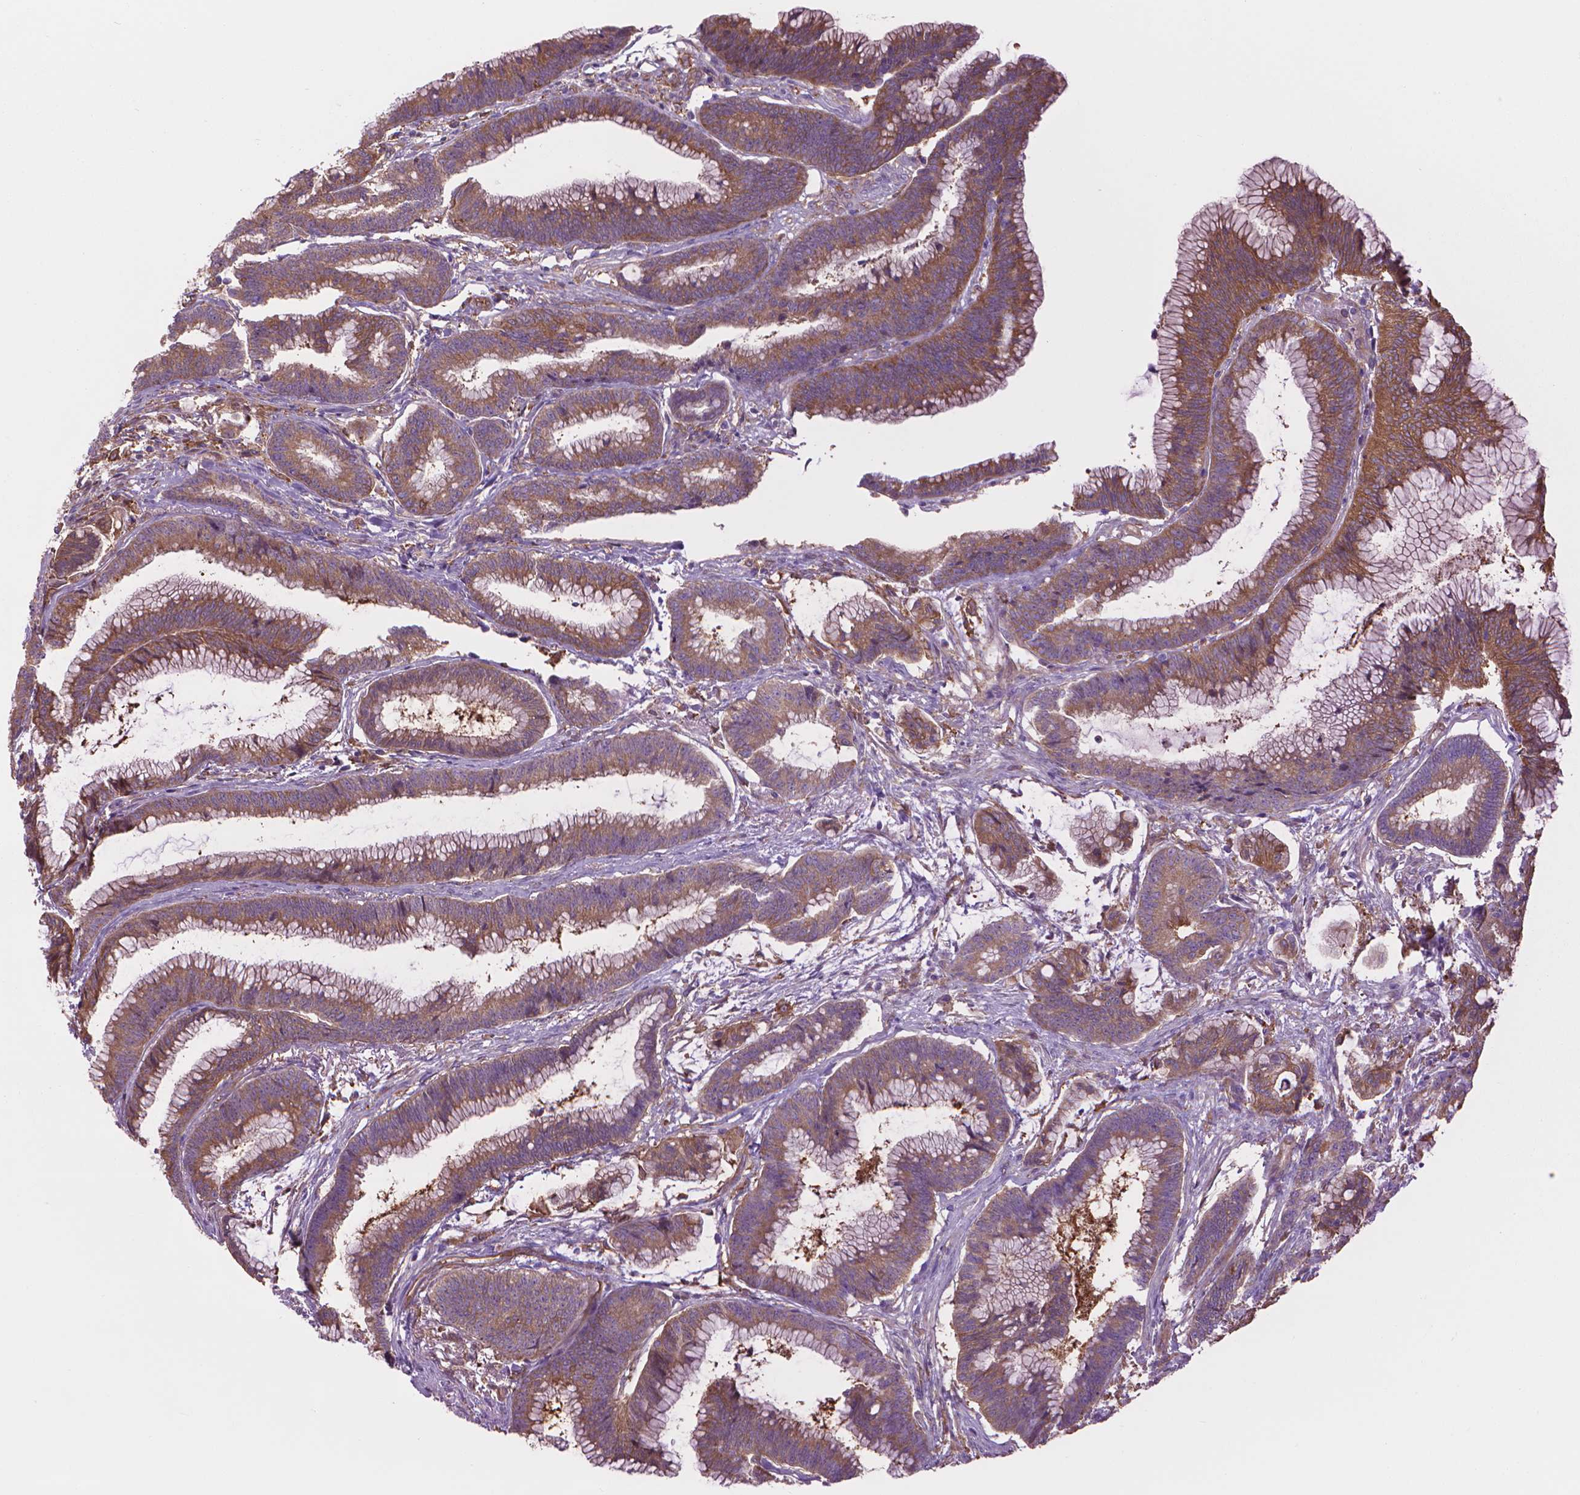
{"staining": {"intensity": "moderate", "quantity": ">75%", "location": "cytoplasmic/membranous"}, "tissue": "colorectal cancer", "cell_type": "Tumor cells", "image_type": "cancer", "snomed": [{"axis": "morphology", "description": "Adenocarcinoma, NOS"}, {"axis": "topography", "description": "Colon"}], "caption": "Immunohistochemistry staining of colorectal adenocarcinoma, which displays medium levels of moderate cytoplasmic/membranous expression in about >75% of tumor cells indicating moderate cytoplasmic/membranous protein positivity. The staining was performed using DAB (3,3'-diaminobenzidine) (brown) for protein detection and nuclei were counterstained in hematoxylin (blue).", "gene": "CORO1B", "patient": {"sex": "female", "age": 78}}